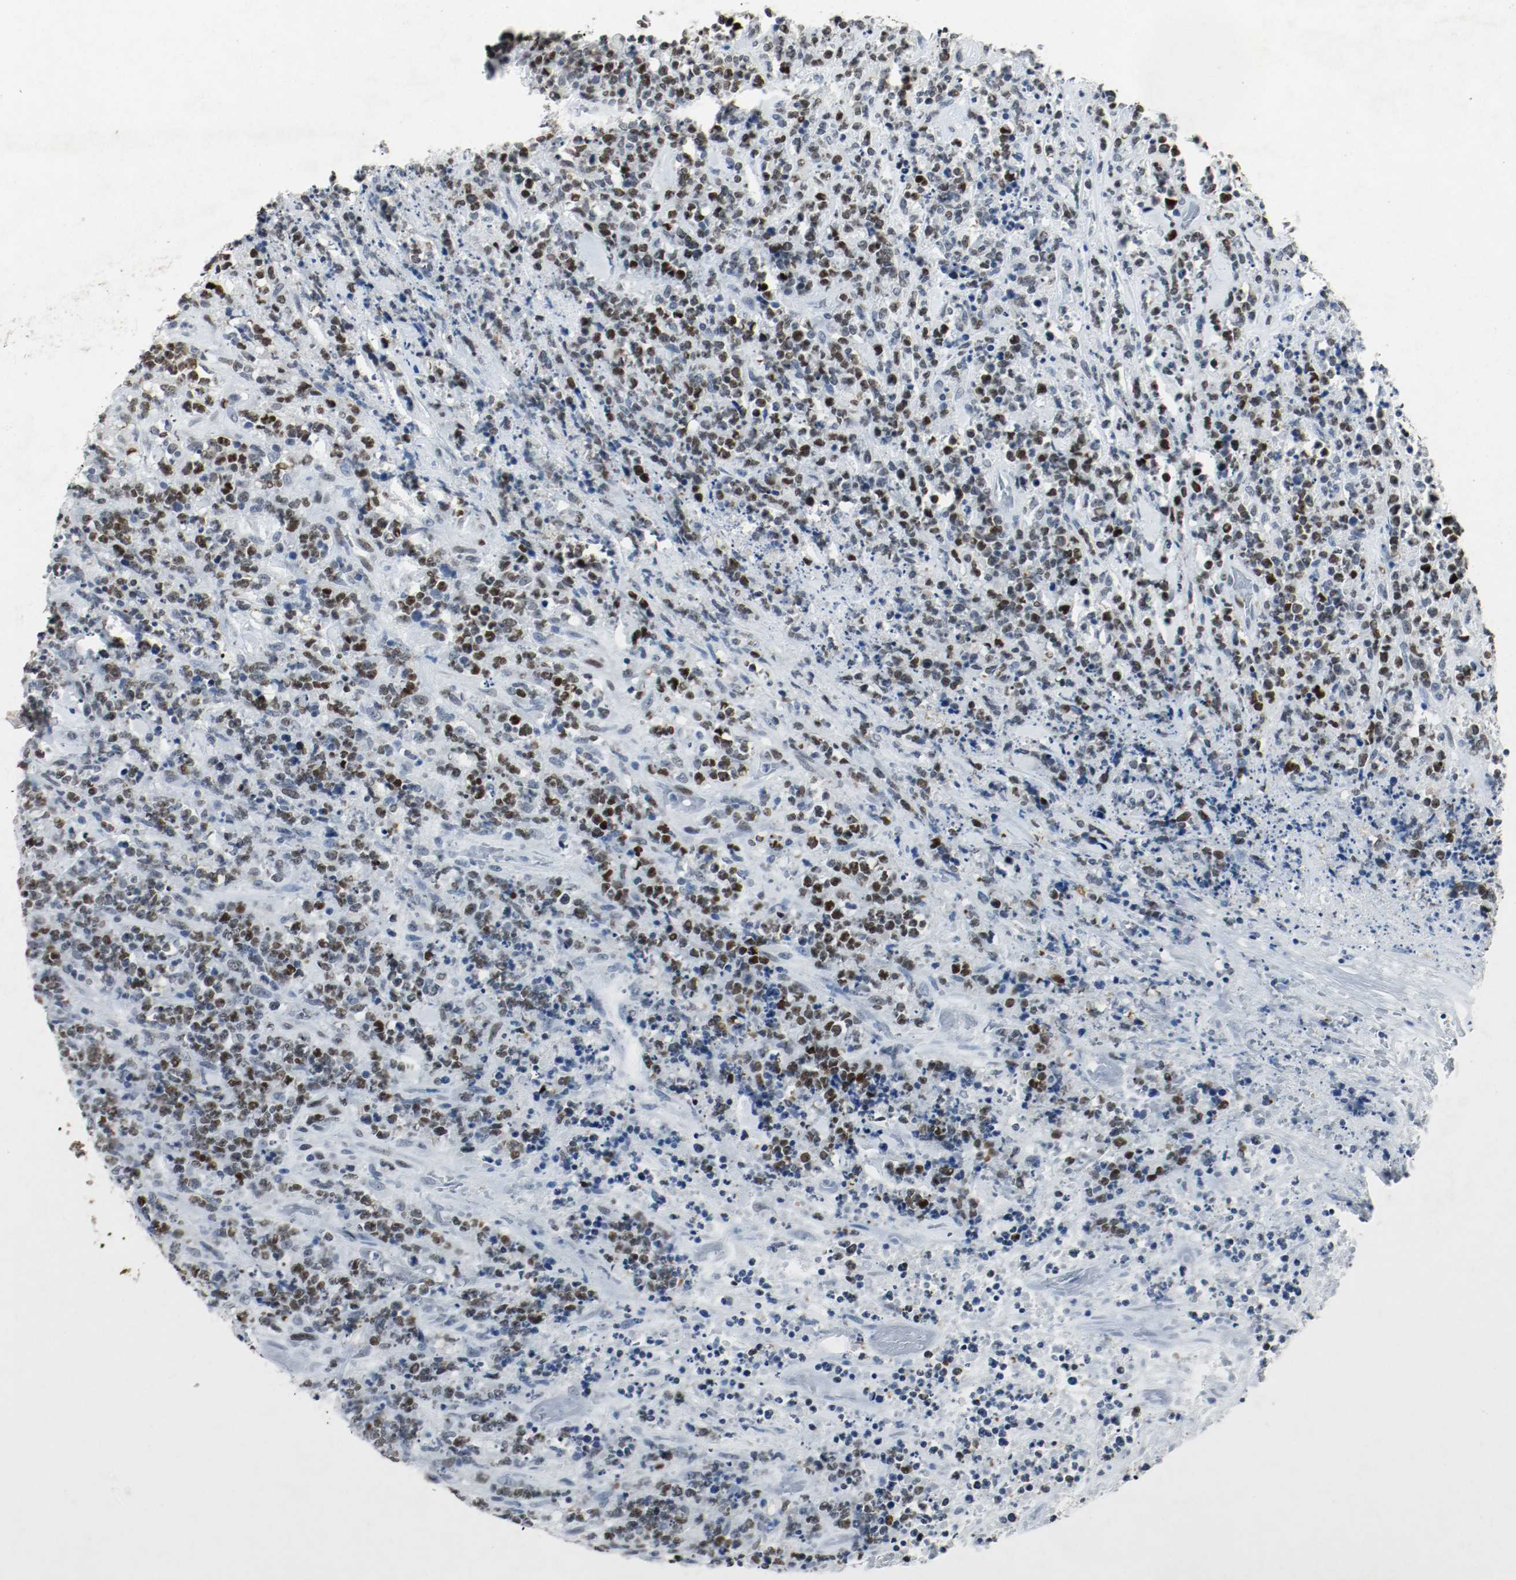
{"staining": {"intensity": "moderate", "quantity": ">75%", "location": "nuclear"}, "tissue": "lymphoma", "cell_type": "Tumor cells", "image_type": "cancer", "snomed": [{"axis": "morphology", "description": "Malignant lymphoma, non-Hodgkin's type, High grade"}, {"axis": "topography", "description": "Soft tissue"}], "caption": "Immunohistochemical staining of human malignant lymphoma, non-Hodgkin's type (high-grade) displays moderate nuclear protein expression in about >75% of tumor cells.", "gene": "DNMT1", "patient": {"sex": "male", "age": 18}}